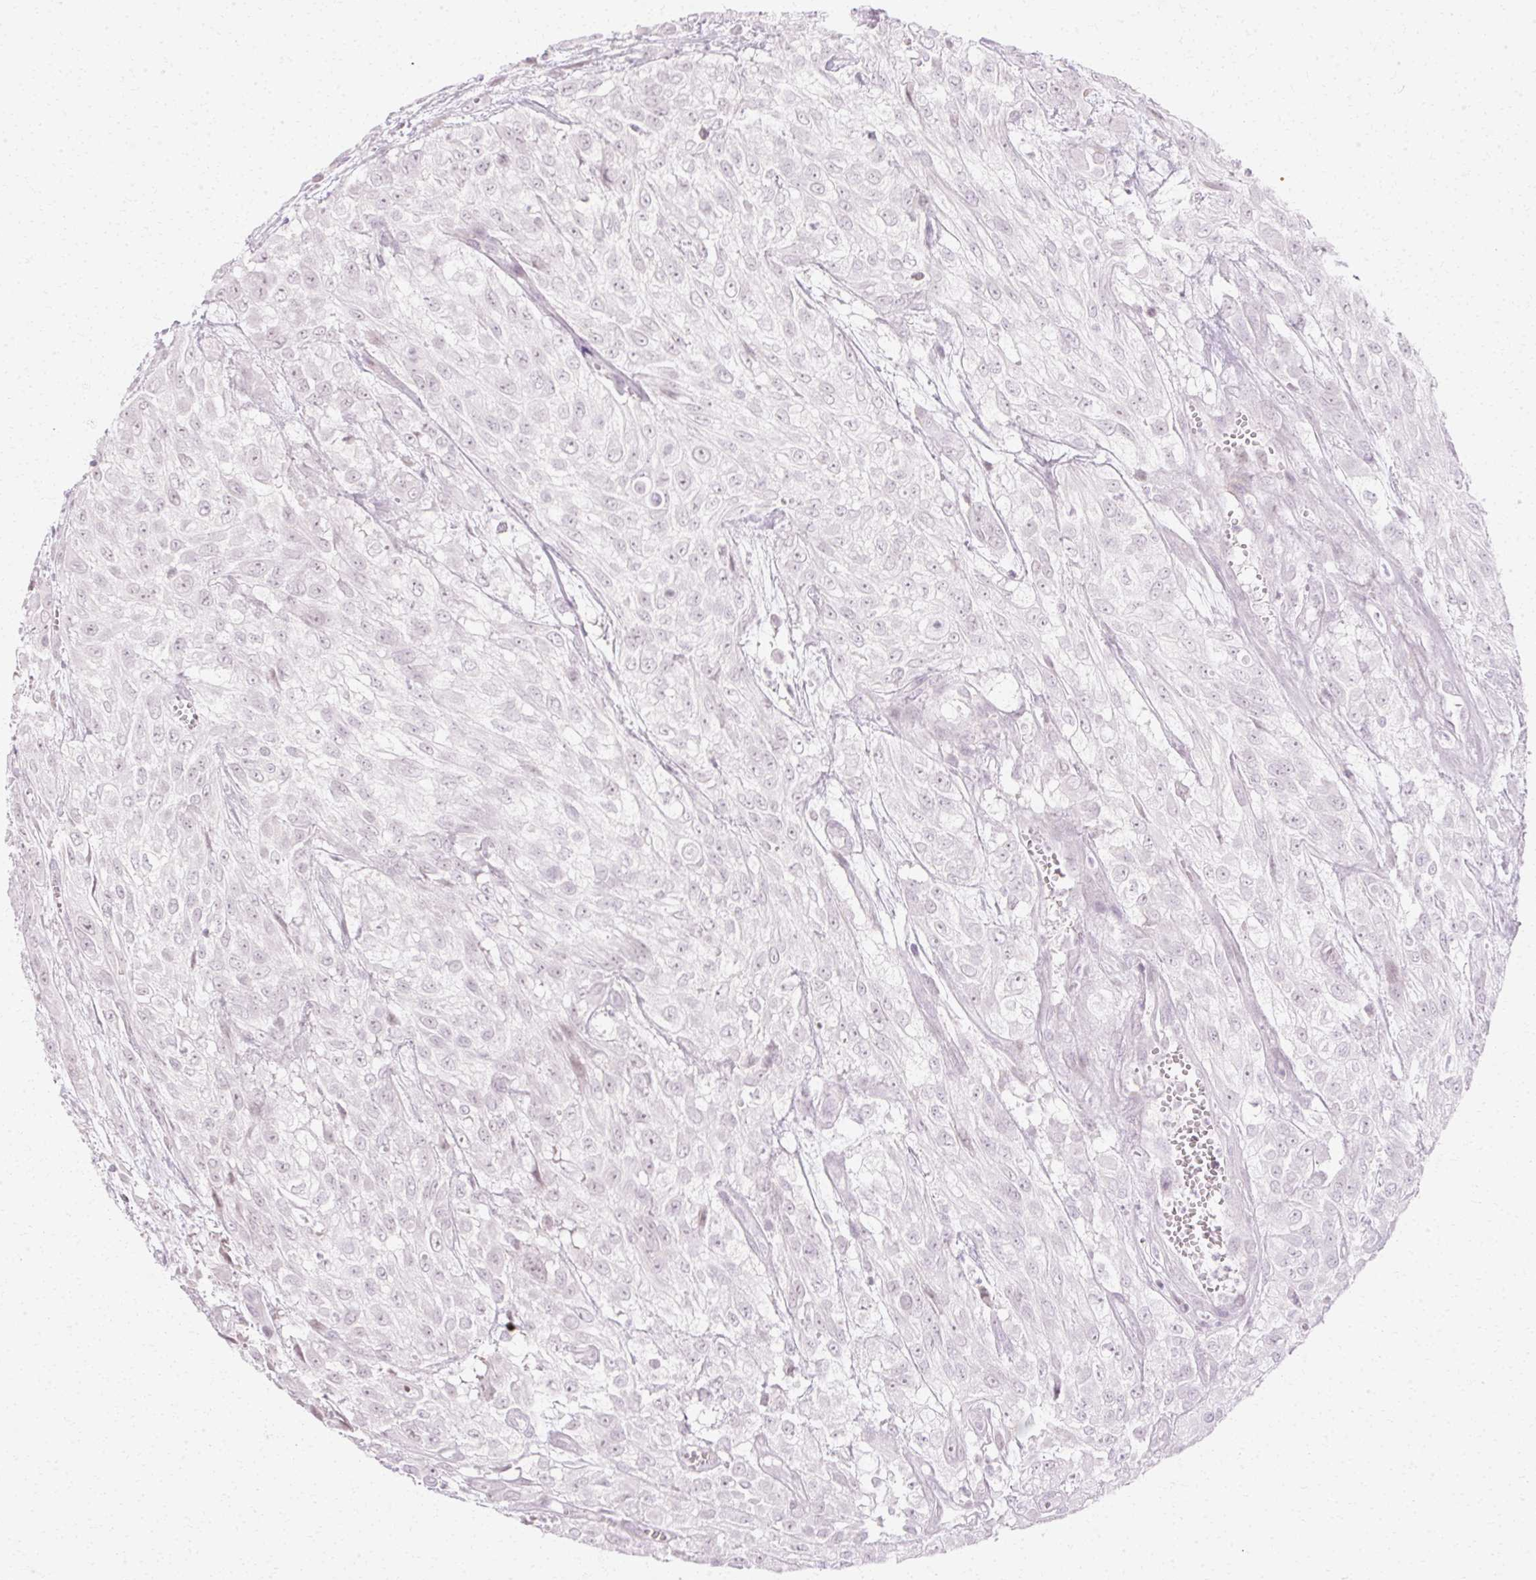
{"staining": {"intensity": "negative", "quantity": "none", "location": "none"}, "tissue": "urothelial cancer", "cell_type": "Tumor cells", "image_type": "cancer", "snomed": [{"axis": "morphology", "description": "Urothelial carcinoma, High grade"}, {"axis": "topography", "description": "Urinary bladder"}], "caption": "Immunohistochemistry of urothelial cancer shows no positivity in tumor cells.", "gene": "C3orf49", "patient": {"sex": "male", "age": 57}}